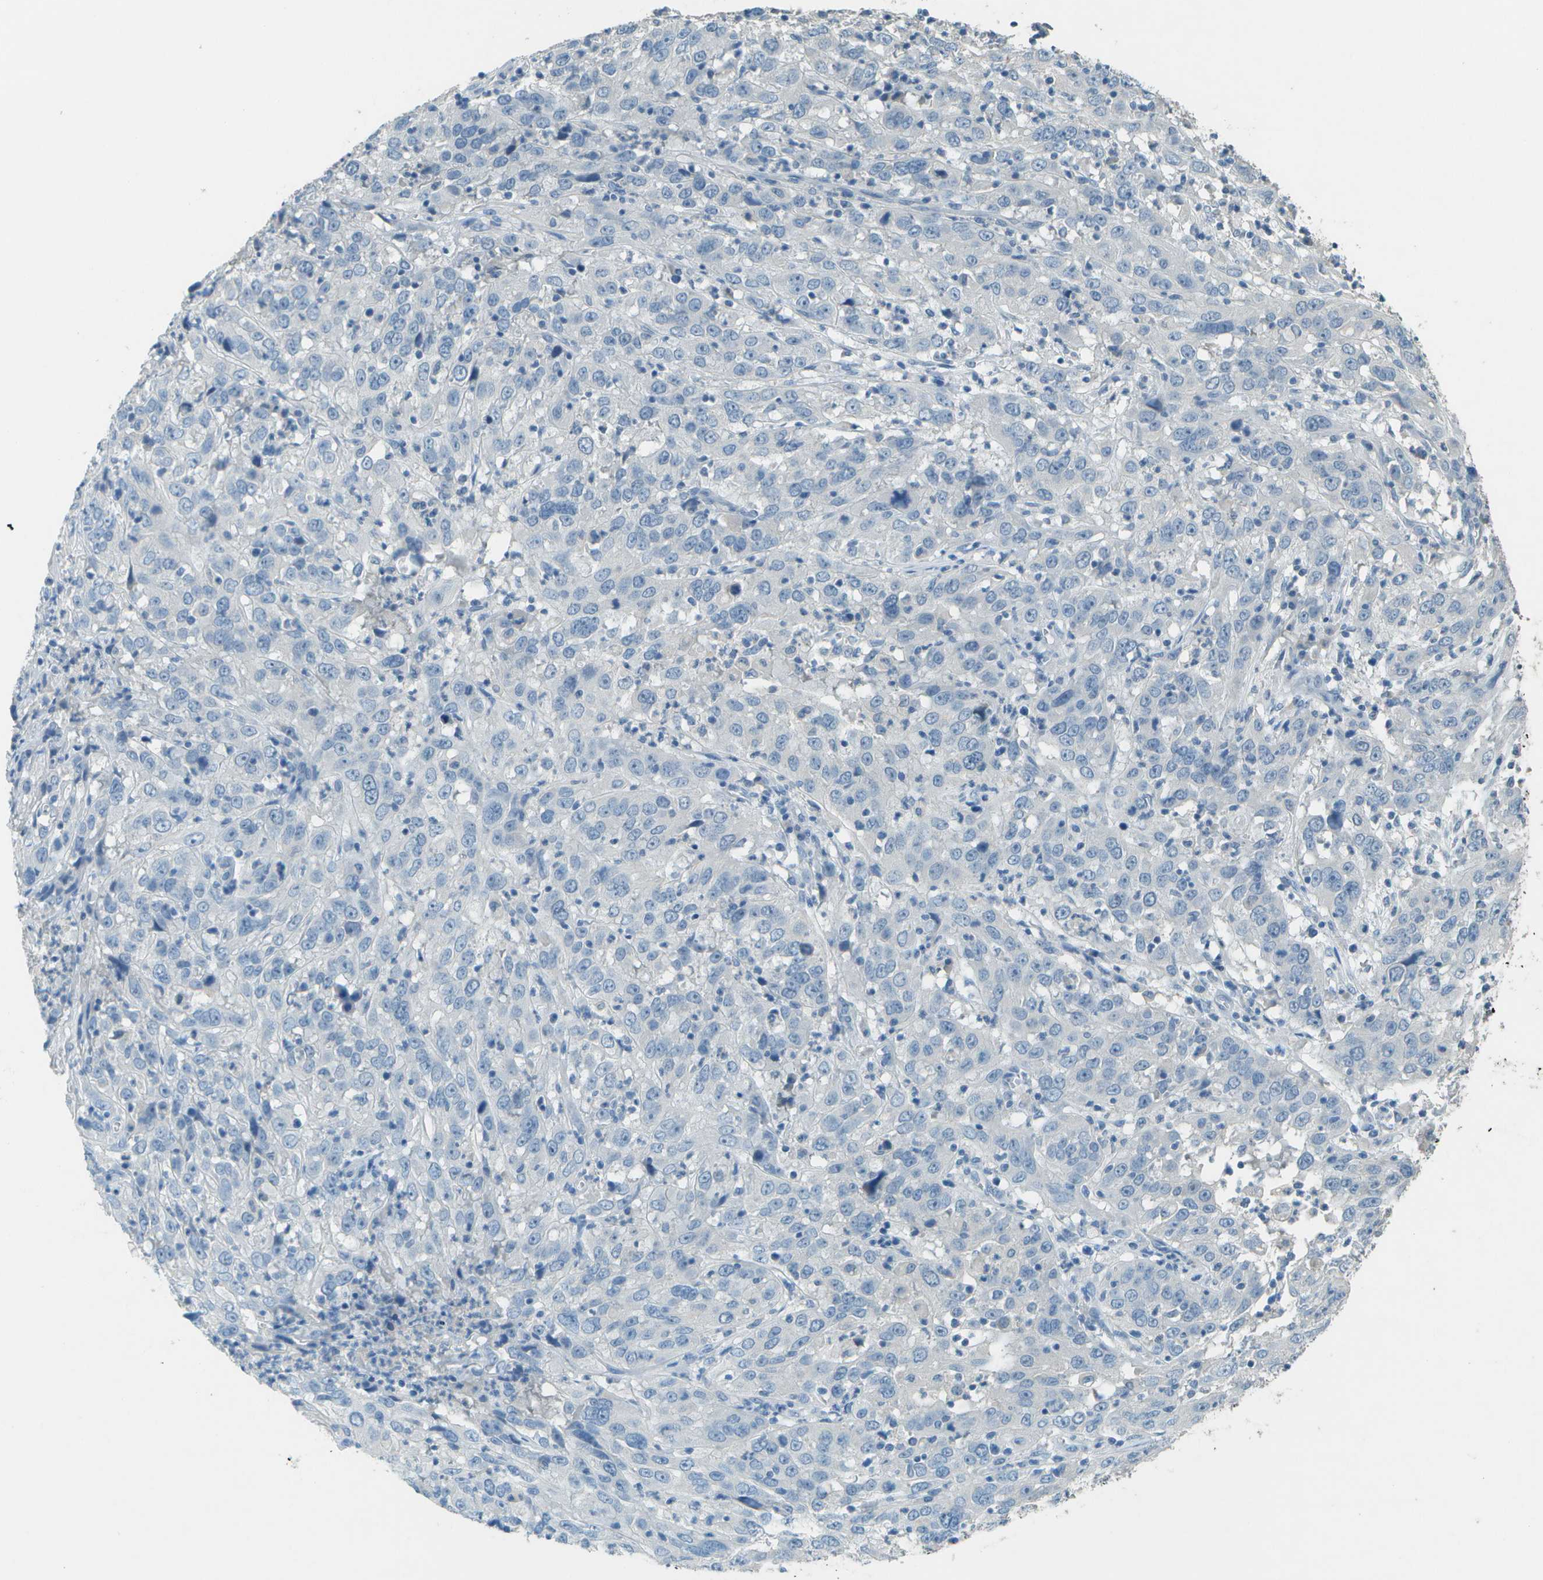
{"staining": {"intensity": "negative", "quantity": "none", "location": "none"}, "tissue": "cervical cancer", "cell_type": "Tumor cells", "image_type": "cancer", "snomed": [{"axis": "morphology", "description": "Squamous cell carcinoma, NOS"}, {"axis": "topography", "description": "Cervix"}], "caption": "This is an immunohistochemistry micrograph of cervical squamous cell carcinoma. There is no expression in tumor cells.", "gene": "LGI2", "patient": {"sex": "female", "age": 32}}